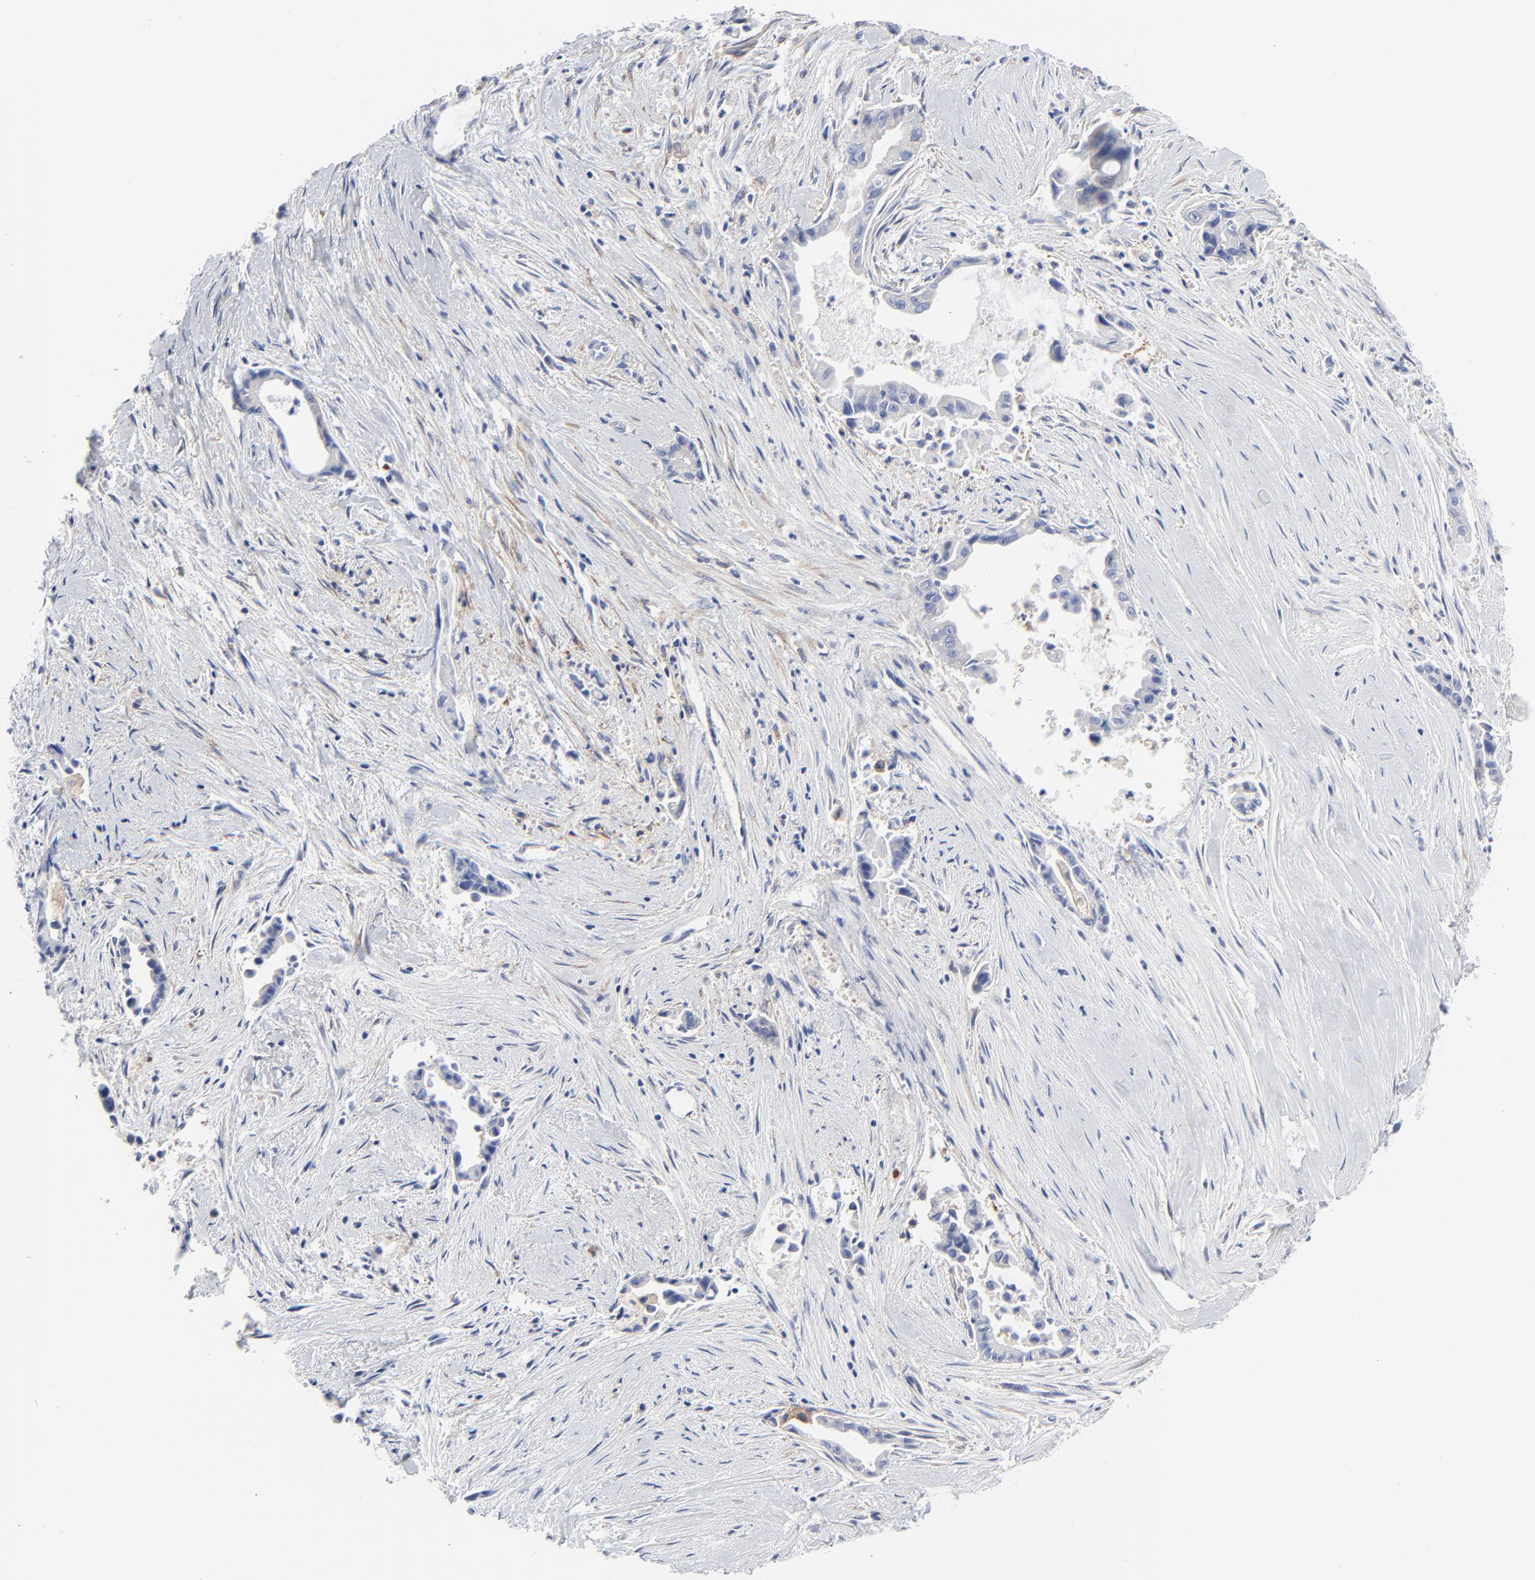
{"staining": {"intensity": "negative", "quantity": "none", "location": "none"}, "tissue": "liver cancer", "cell_type": "Tumor cells", "image_type": "cancer", "snomed": [{"axis": "morphology", "description": "Cholangiocarcinoma"}, {"axis": "topography", "description": "Liver"}], "caption": "This is a image of immunohistochemistry (IHC) staining of liver cholangiocarcinoma, which shows no expression in tumor cells.", "gene": "STAT2", "patient": {"sex": "female", "age": 55}}